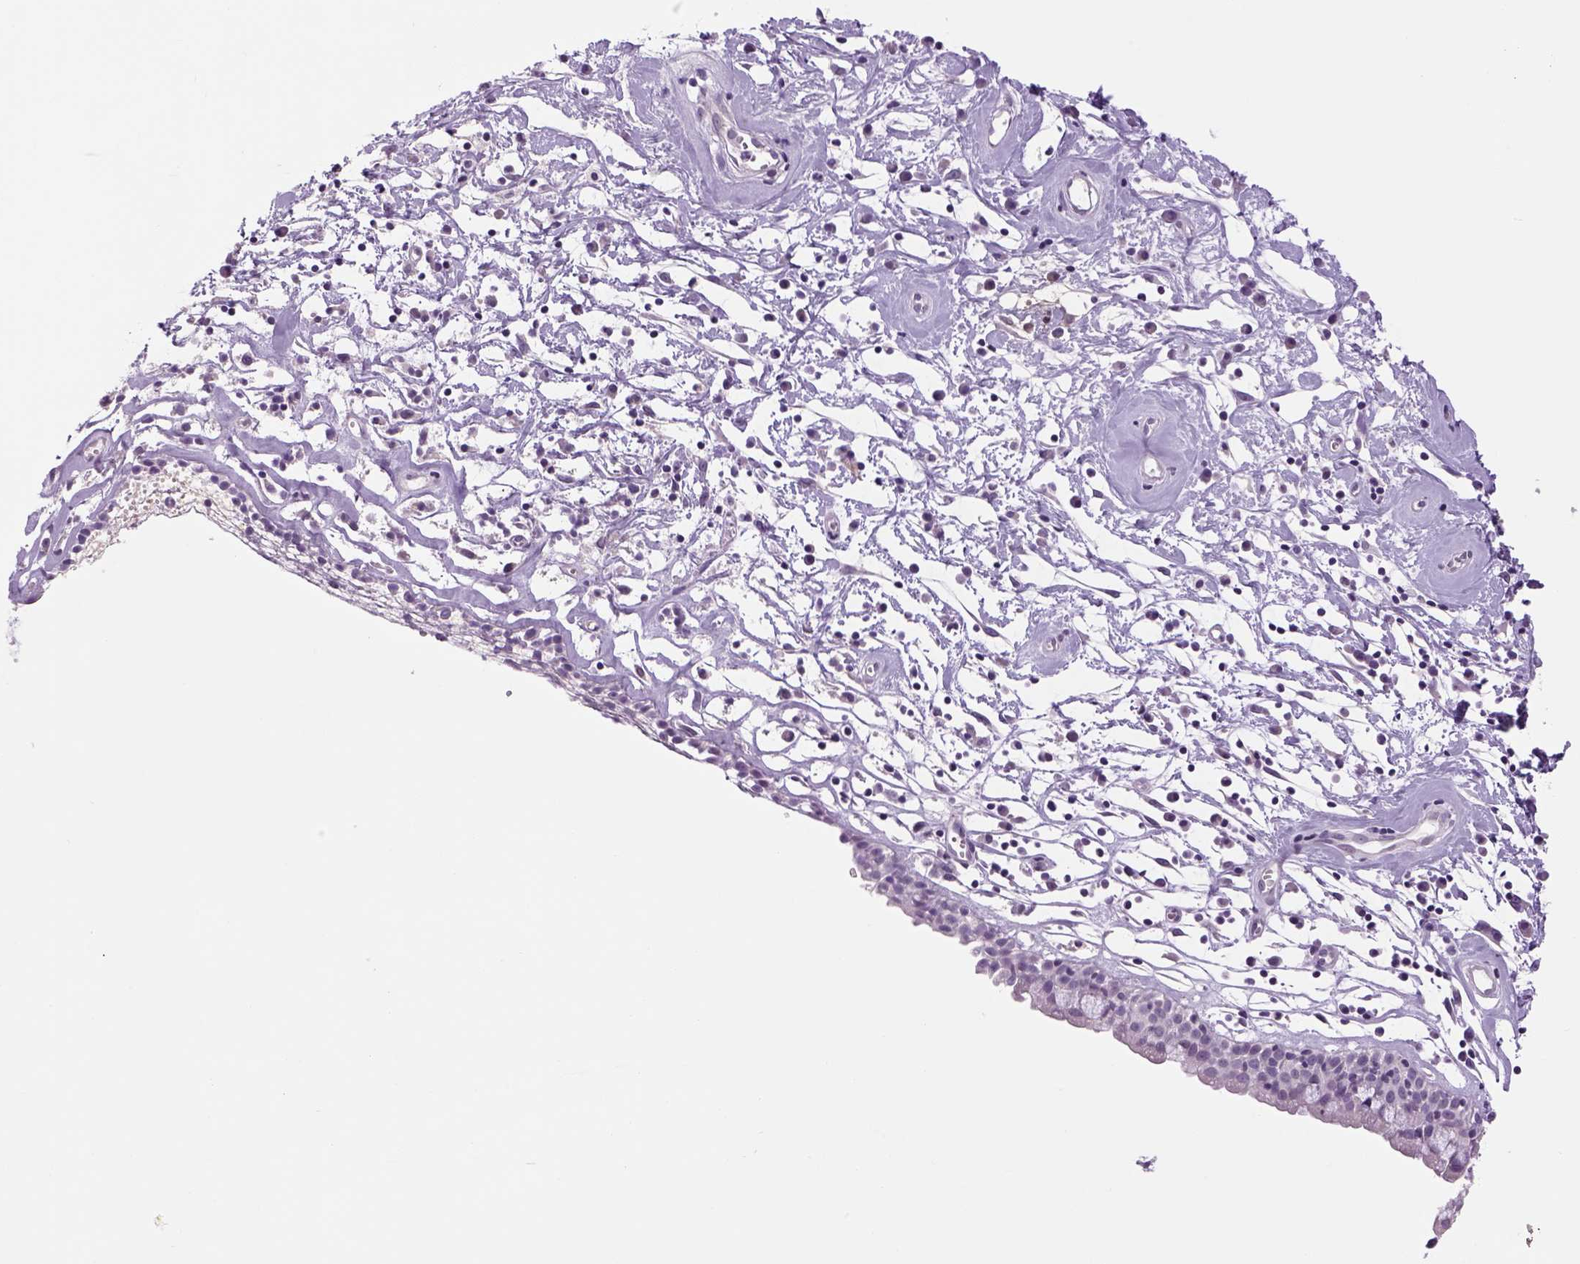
{"staining": {"intensity": "negative", "quantity": "none", "location": "none"}, "tissue": "nasopharynx", "cell_type": "Respiratory epithelial cells", "image_type": "normal", "snomed": [{"axis": "morphology", "description": "Normal tissue, NOS"}, {"axis": "topography", "description": "Nasopharynx"}], "caption": "Immunohistochemistry image of unremarkable nasopharynx: human nasopharynx stained with DAB shows no significant protein expression in respiratory epithelial cells. The staining is performed using DAB (3,3'-diaminobenzidine) brown chromogen with nuclei counter-stained in using hematoxylin.", "gene": "DBH", "patient": {"sex": "male", "age": 77}}